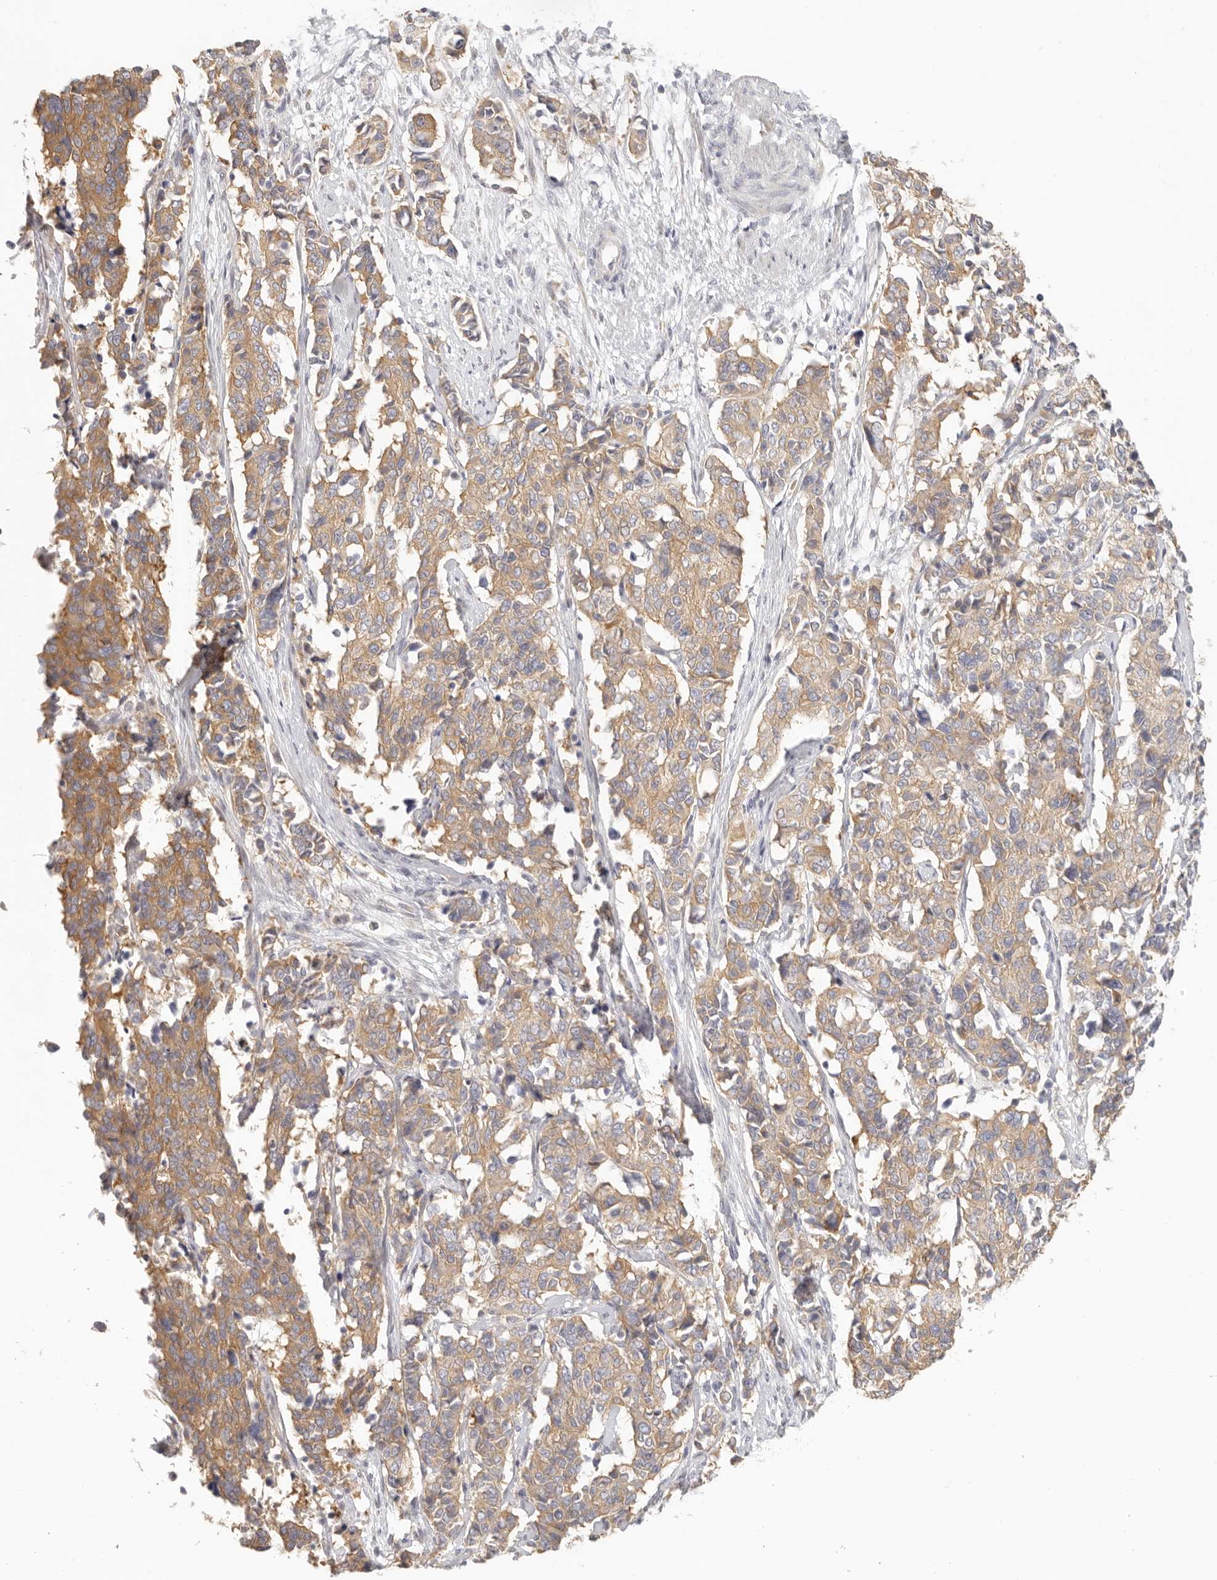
{"staining": {"intensity": "moderate", "quantity": ">75%", "location": "cytoplasmic/membranous"}, "tissue": "cervical cancer", "cell_type": "Tumor cells", "image_type": "cancer", "snomed": [{"axis": "morphology", "description": "Normal tissue, NOS"}, {"axis": "morphology", "description": "Squamous cell carcinoma, NOS"}, {"axis": "topography", "description": "Cervix"}], "caption": "Immunohistochemical staining of human cervical cancer exhibits medium levels of moderate cytoplasmic/membranous positivity in approximately >75% of tumor cells.", "gene": "ANXA9", "patient": {"sex": "female", "age": 35}}